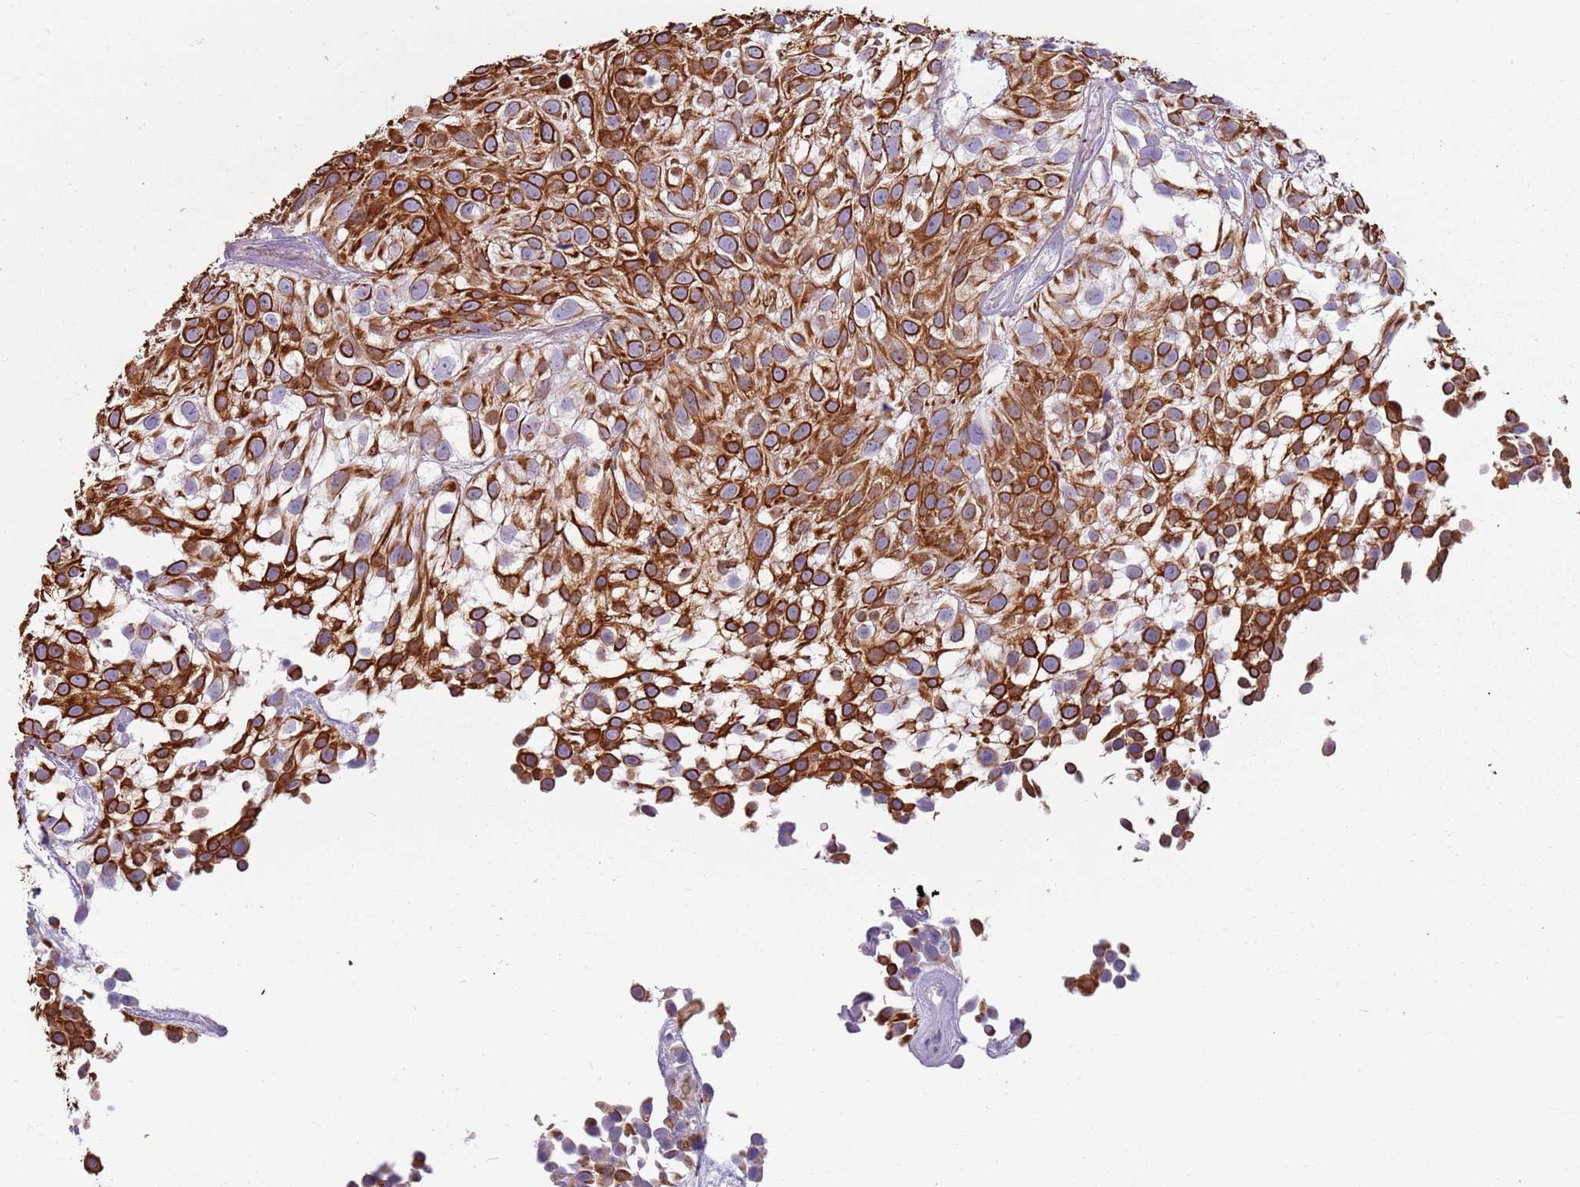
{"staining": {"intensity": "strong", "quantity": ">75%", "location": "cytoplasmic/membranous"}, "tissue": "urothelial cancer", "cell_type": "Tumor cells", "image_type": "cancer", "snomed": [{"axis": "morphology", "description": "Urothelial carcinoma, High grade"}, {"axis": "topography", "description": "Urinary bladder"}], "caption": "High-grade urothelial carcinoma was stained to show a protein in brown. There is high levels of strong cytoplasmic/membranous staining in approximately >75% of tumor cells.", "gene": "NWD2", "patient": {"sex": "male", "age": 56}}